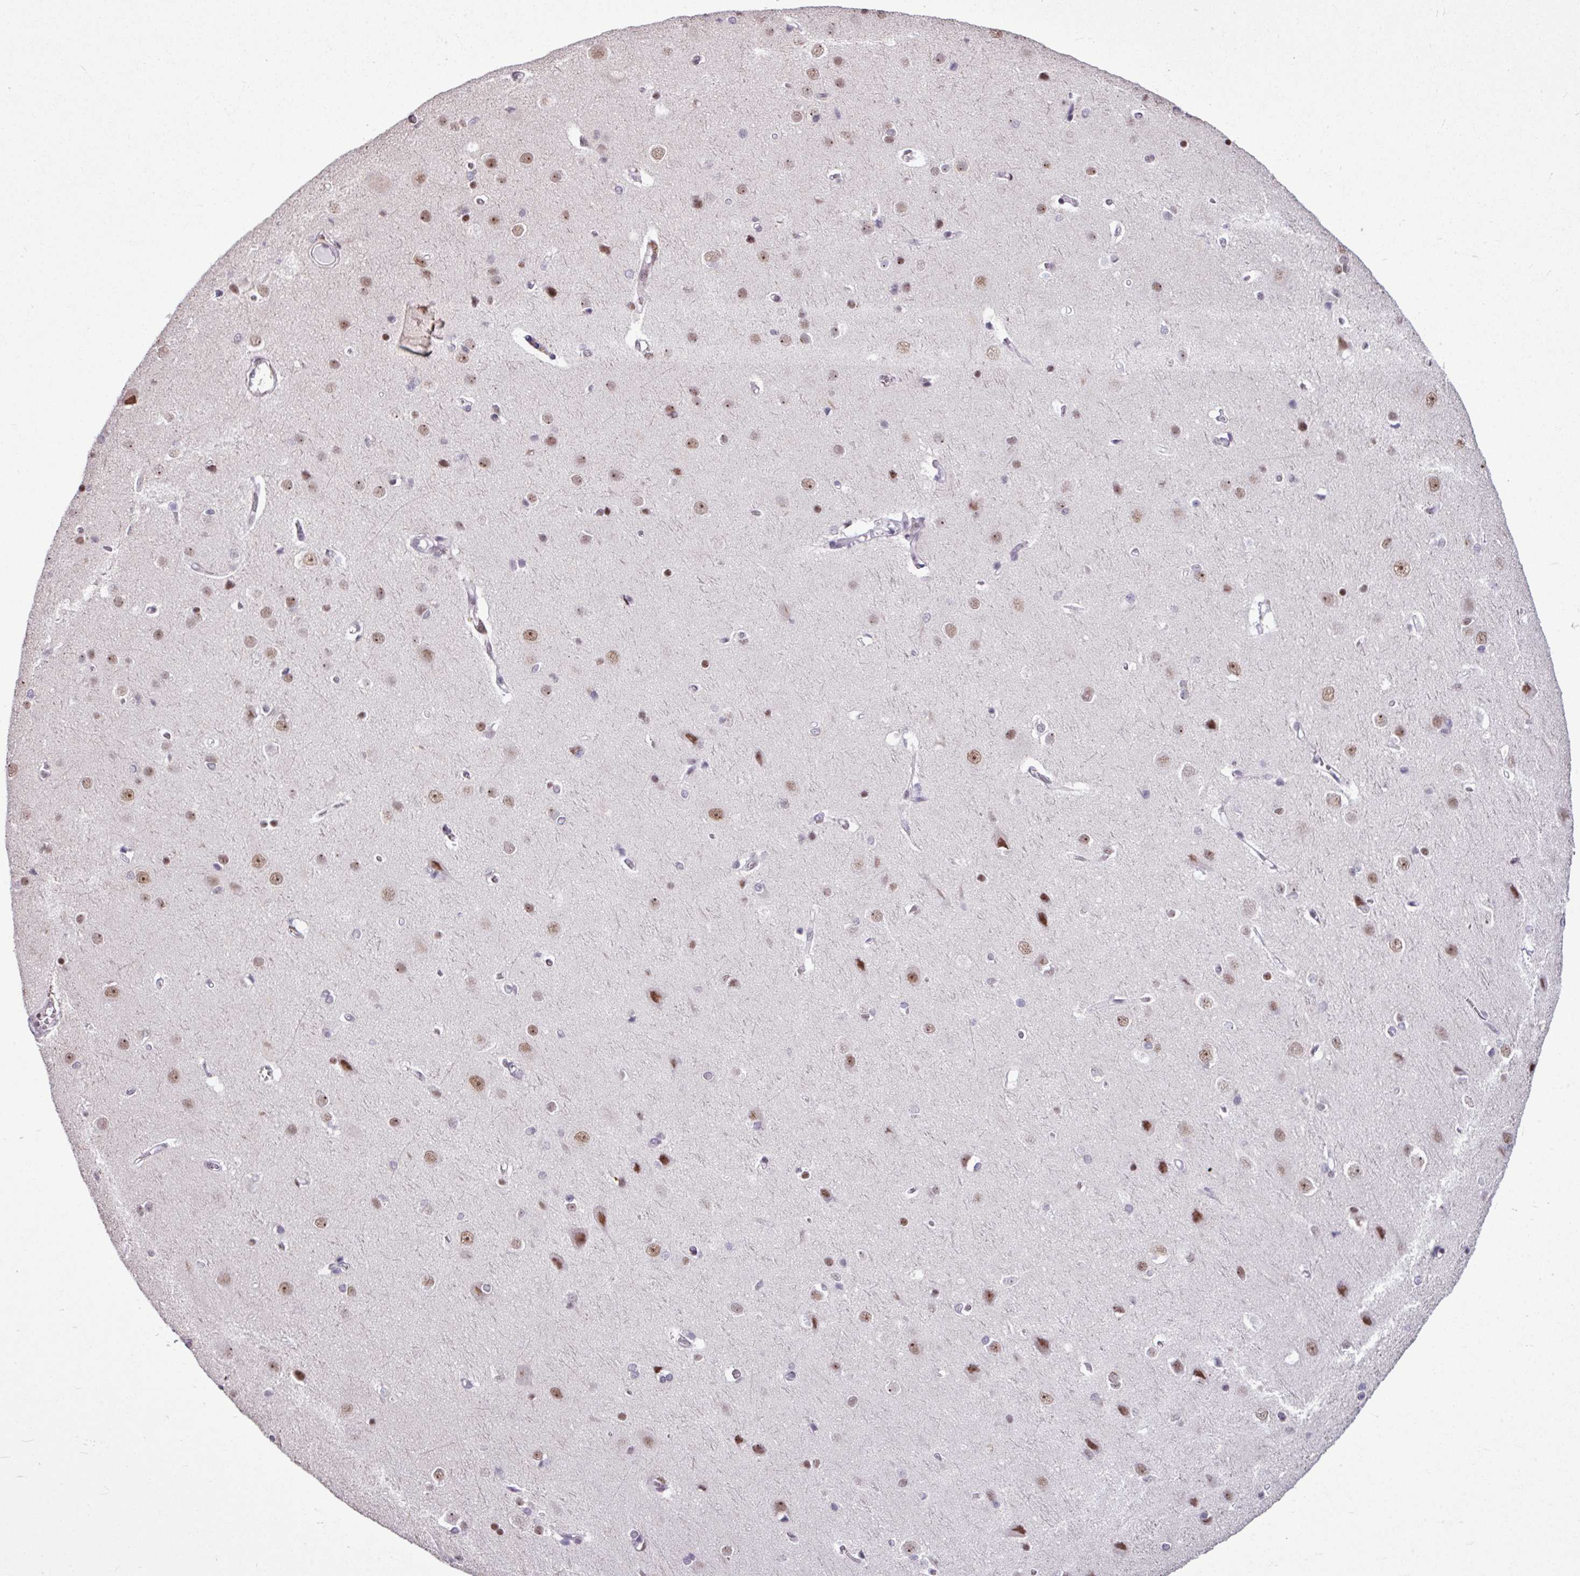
{"staining": {"intensity": "negative", "quantity": "none", "location": "none"}, "tissue": "cerebral cortex", "cell_type": "Endothelial cells", "image_type": "normal", "snomed": [{"axis": "morphology", "description": "Normal tissue, NOS"}, {"axis": "topography", "description": "Cerebral cortex"}], "caption": "This is a image of IHC staining of normal cerebral cortex, which shows no staining in endothelial cells. The staining is performed using DAB (3,3'-diaminobenzidine) brown chromogen with nuclei counter-stained in using hematoxylin.", "gene": "UTP18", "patient": {"sex": "male", "age": 37}}